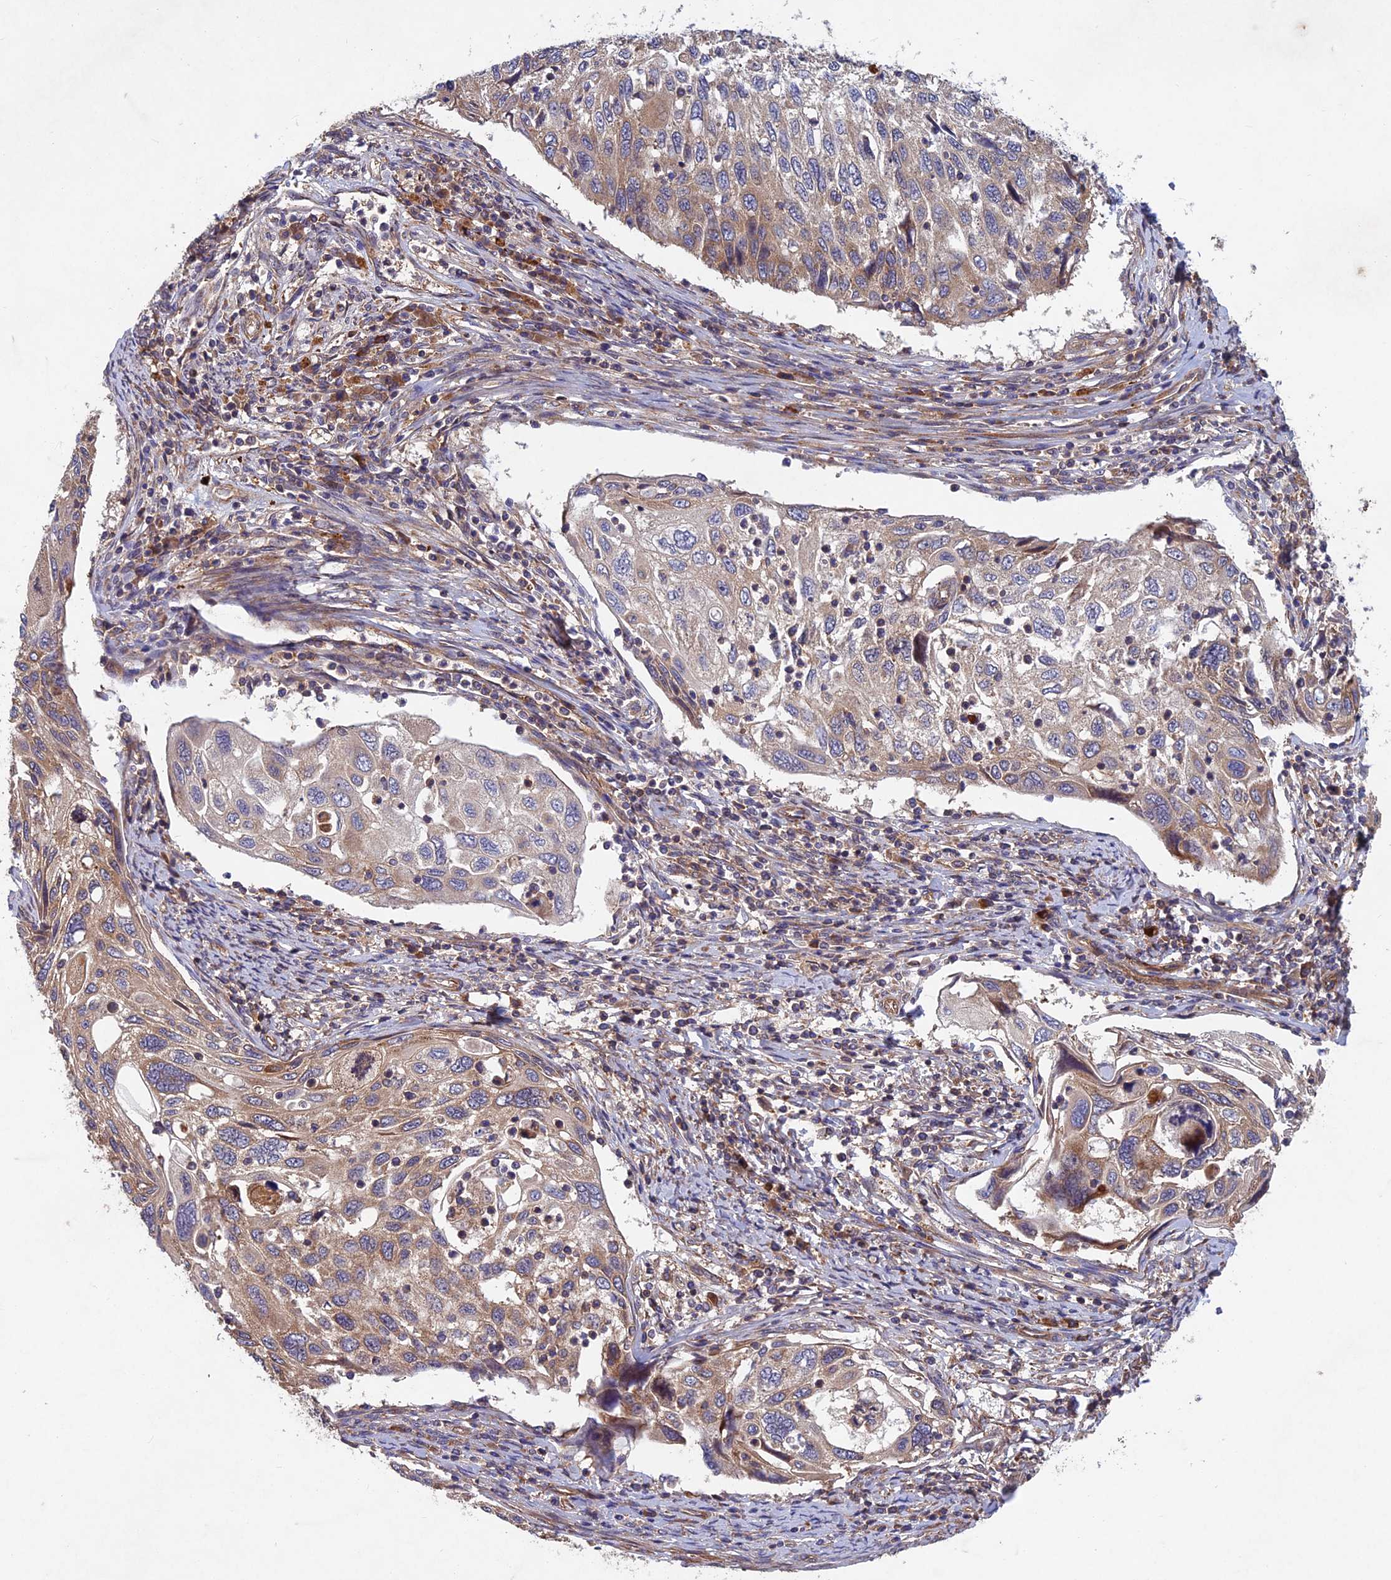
{"staining": {"intensity": "moderate", "quantity": ">75%", "location": "cytoplasmic/membranous"}, "tissue": "cervical cancer", "cell_type": "Tumor cells", "image_type": "cancer", "snomed": [{"axis": "morphology", "description": "Squamous cell carcinoma, NOS"}, {"axis": "topography", "description": "Cervix"}], "caption": "Cervical cancer was stained to show a protein in brown. There is medium levels of moderate cytoplasmic/membranous expression in approximately >75% of tumor cells.", "gene": "NCAPG", "patient": {"sex": "female", "age": 70}}